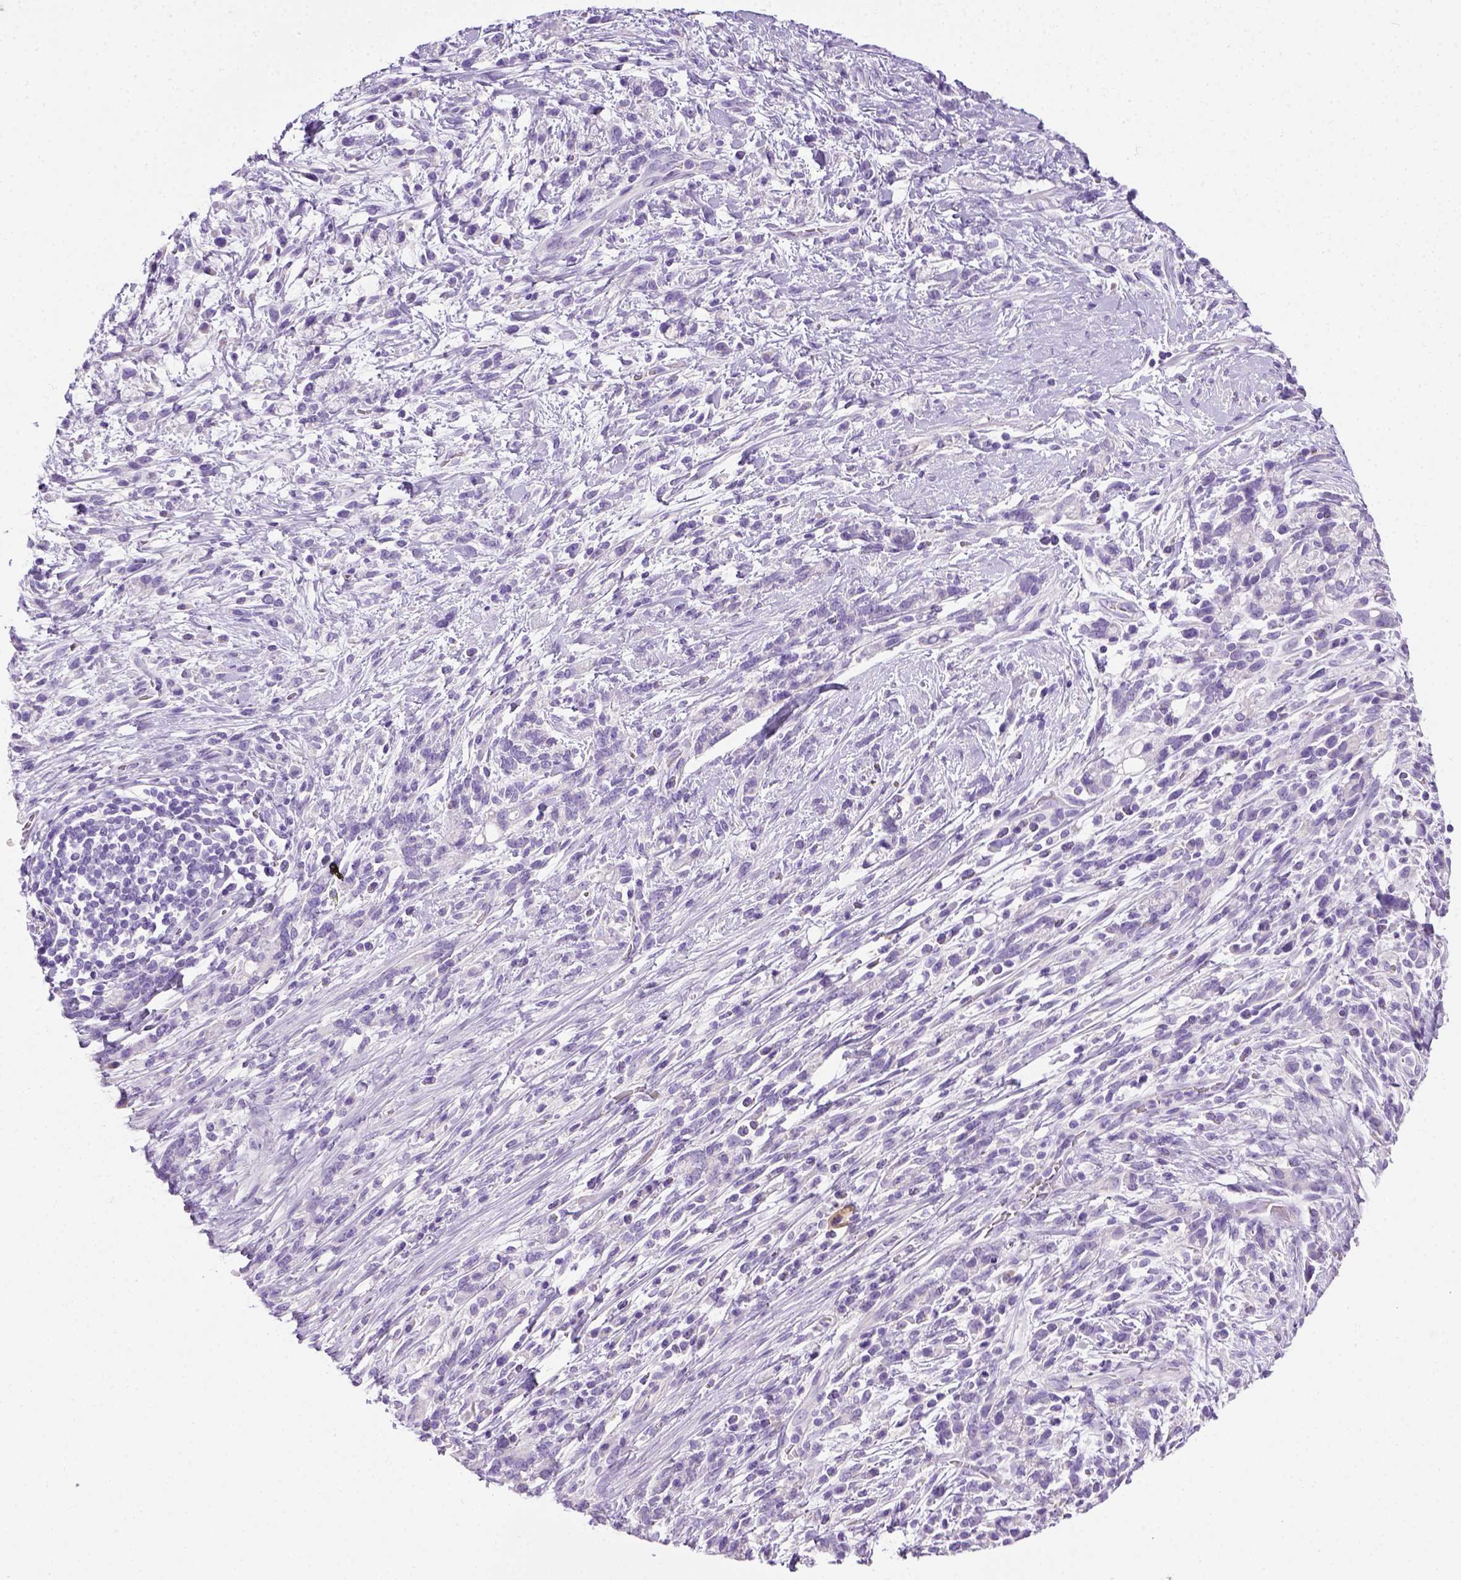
{"staining": {"intensity": "negative", "quantity": "none", "location": "none"}, "tissue": "stomach cancer", "cell_type": "Tumor cells", "image_type": "cancer", "snomed": [{"axis": "morphology", "description": "Adenocarcinoma, NOS"}, {"axis": "topography", "description": "Stomach"}], "caption": "The micrograph exhibits no staining of tumor cells in adenocarcinoma (stomach). Brightfield microscopy of immunohistochemistry stained with DAB (3,3'-diaminobenzidine) (brown) and hematoxylin (blue), captured at high magnification.", "gene": "KRT71", "patient": {"sex": "female", "age": 57}}